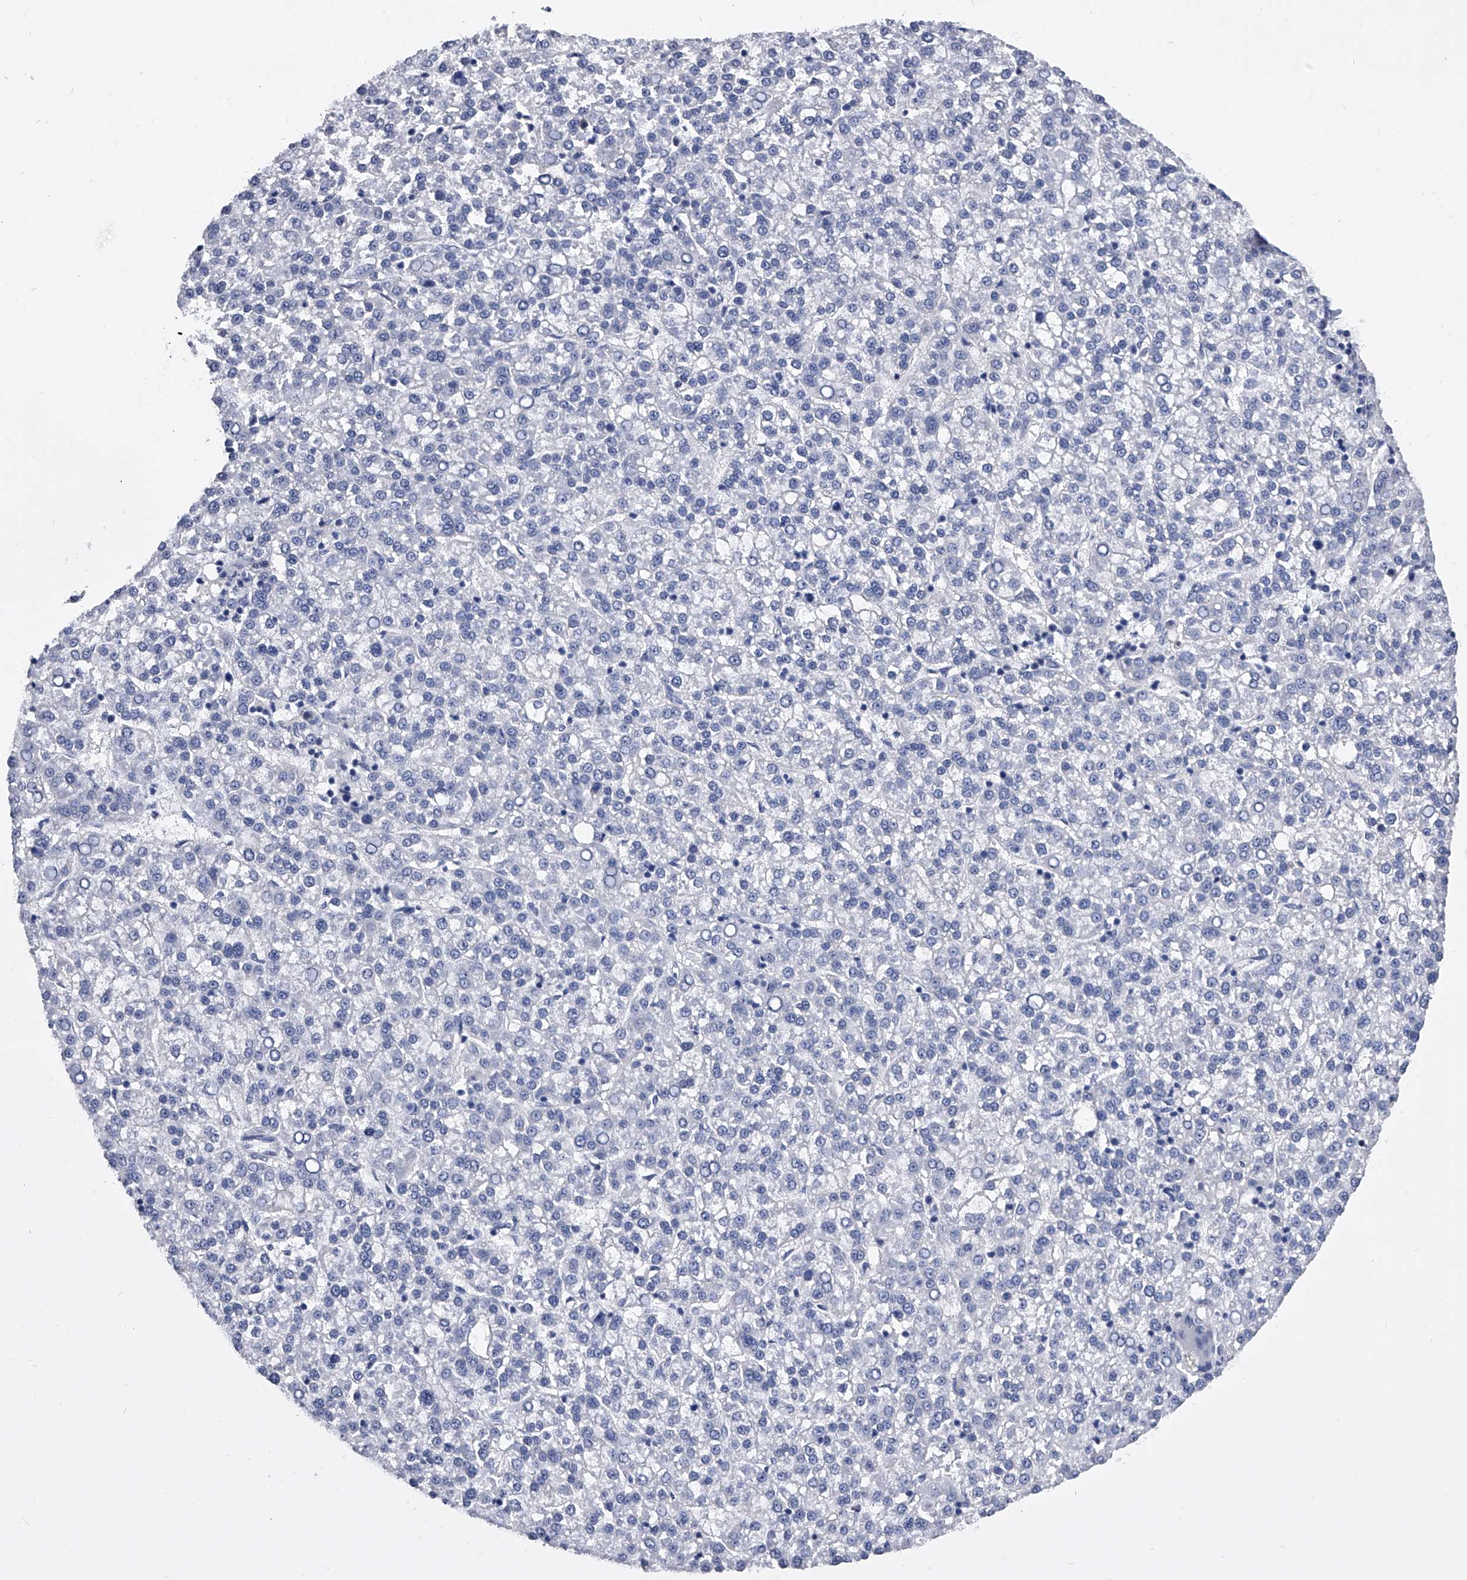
{"staining": {"intensity": "negative", "quantity": "none", "location": "none"}, "tissue": "liver cancer", "cell_type": "Tumor cells", "image_type": "cancer", "snomed": [{"axis": "morphology", "description": "Carcinoma, Hepatocellular, NOS"}, {"axis": "topography", "description": "Liver"}], "caption": "Photomicrograph shows no protein positivity in tumor cells of liver cancer tissue.", "gene": "EFCAB7", "patient": {"sex": "female", "age": 58}}